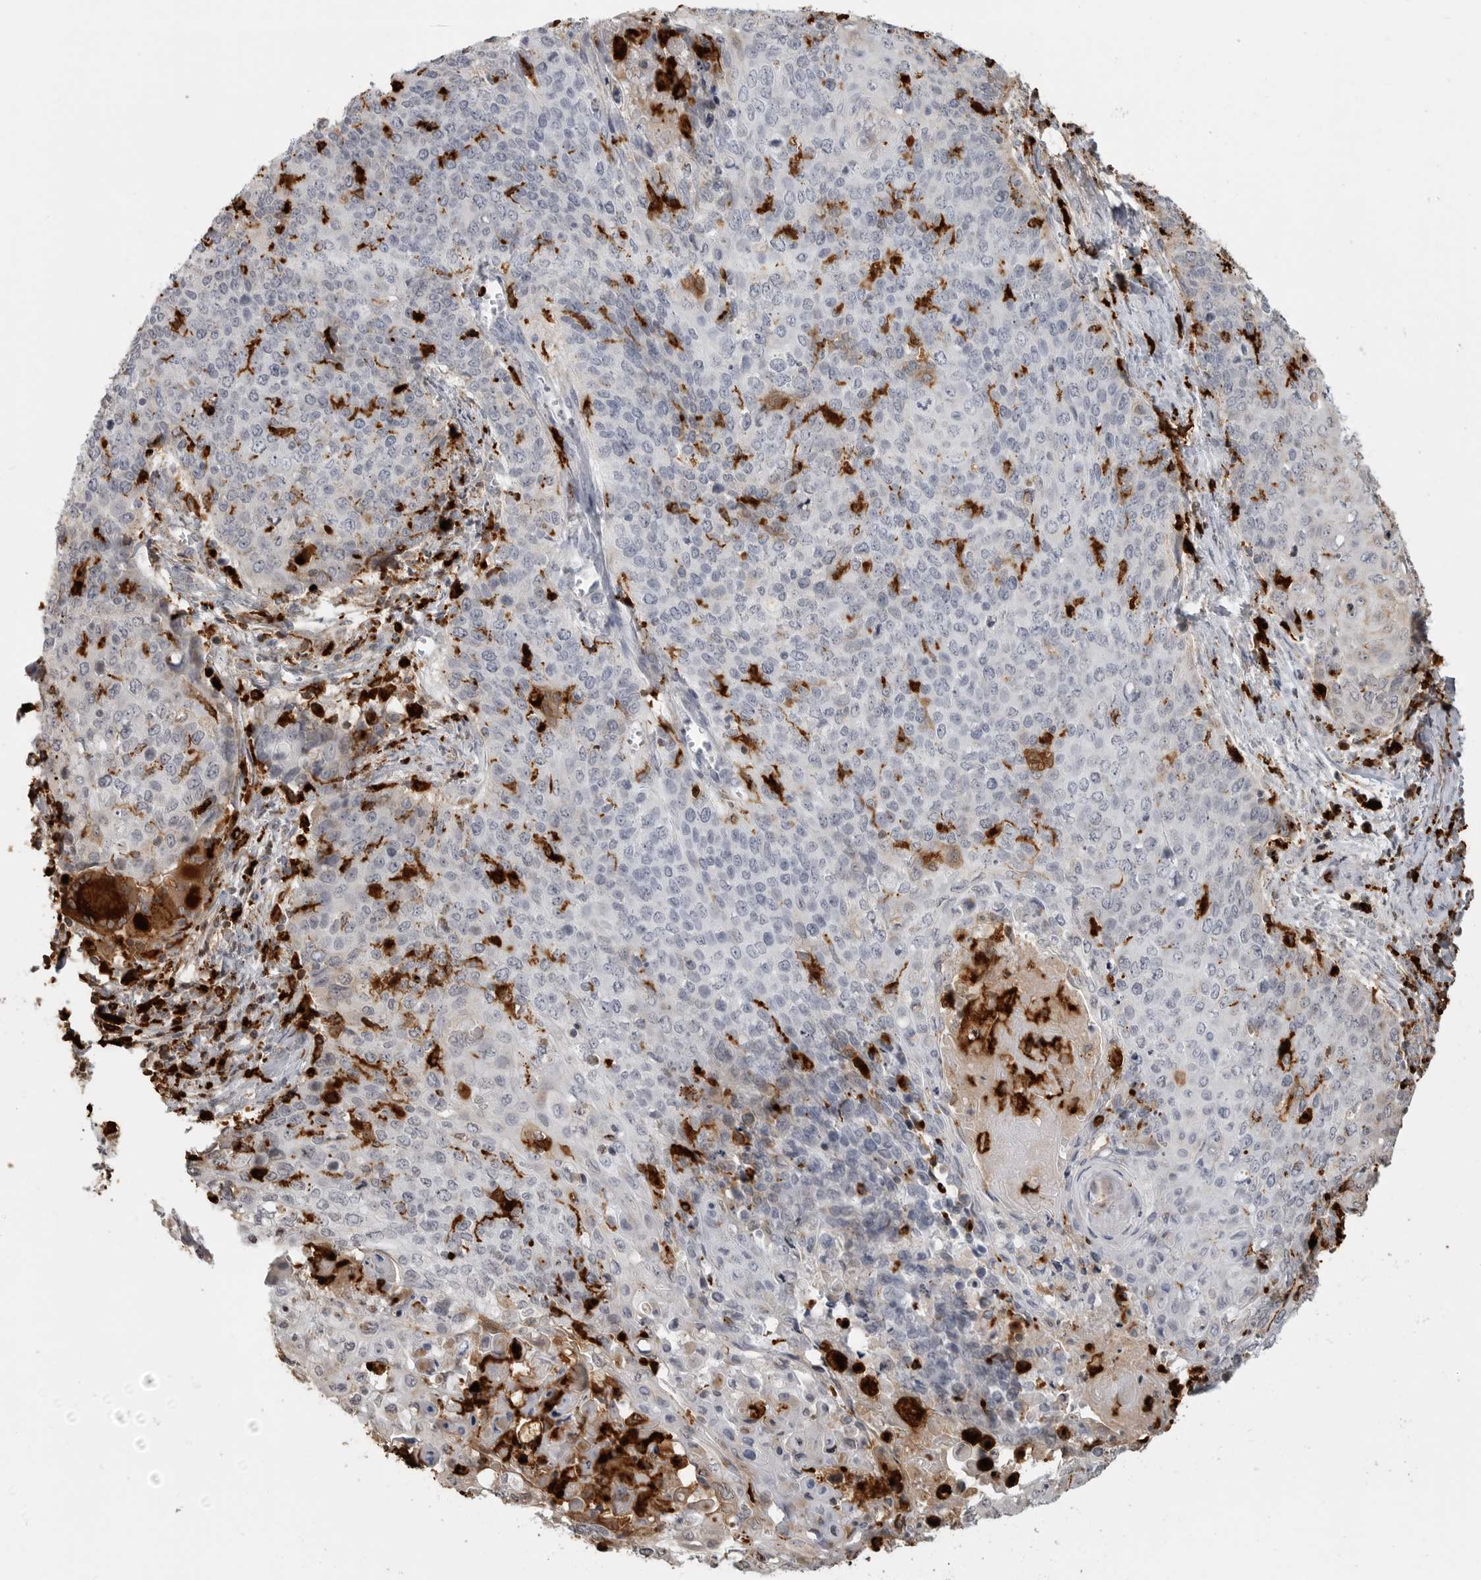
{"staining": {"intensity": "negative", "quantity": "none", "location": "none"}, "tissue": "cervical cancer", "cell_type": "Tumor cells", "image_type": "cancer", "snomed": [{"axis": "morphology", "description": "Squamous cell carcinoma, NOS"}, {"axis": "topography", "description": "Cervix"}], "caption": "DAB immunohistochemical staining of human cervical cancer (squamous cell carcinoma) displays no significant staining in tumor cells. (DAB (3,3'-diaminobenzidine) immunohistochemistry visualized using brightfield microscopy, high magnification).", "gene": "IFI30", "patient": {"sex": "female", "age": 39}}